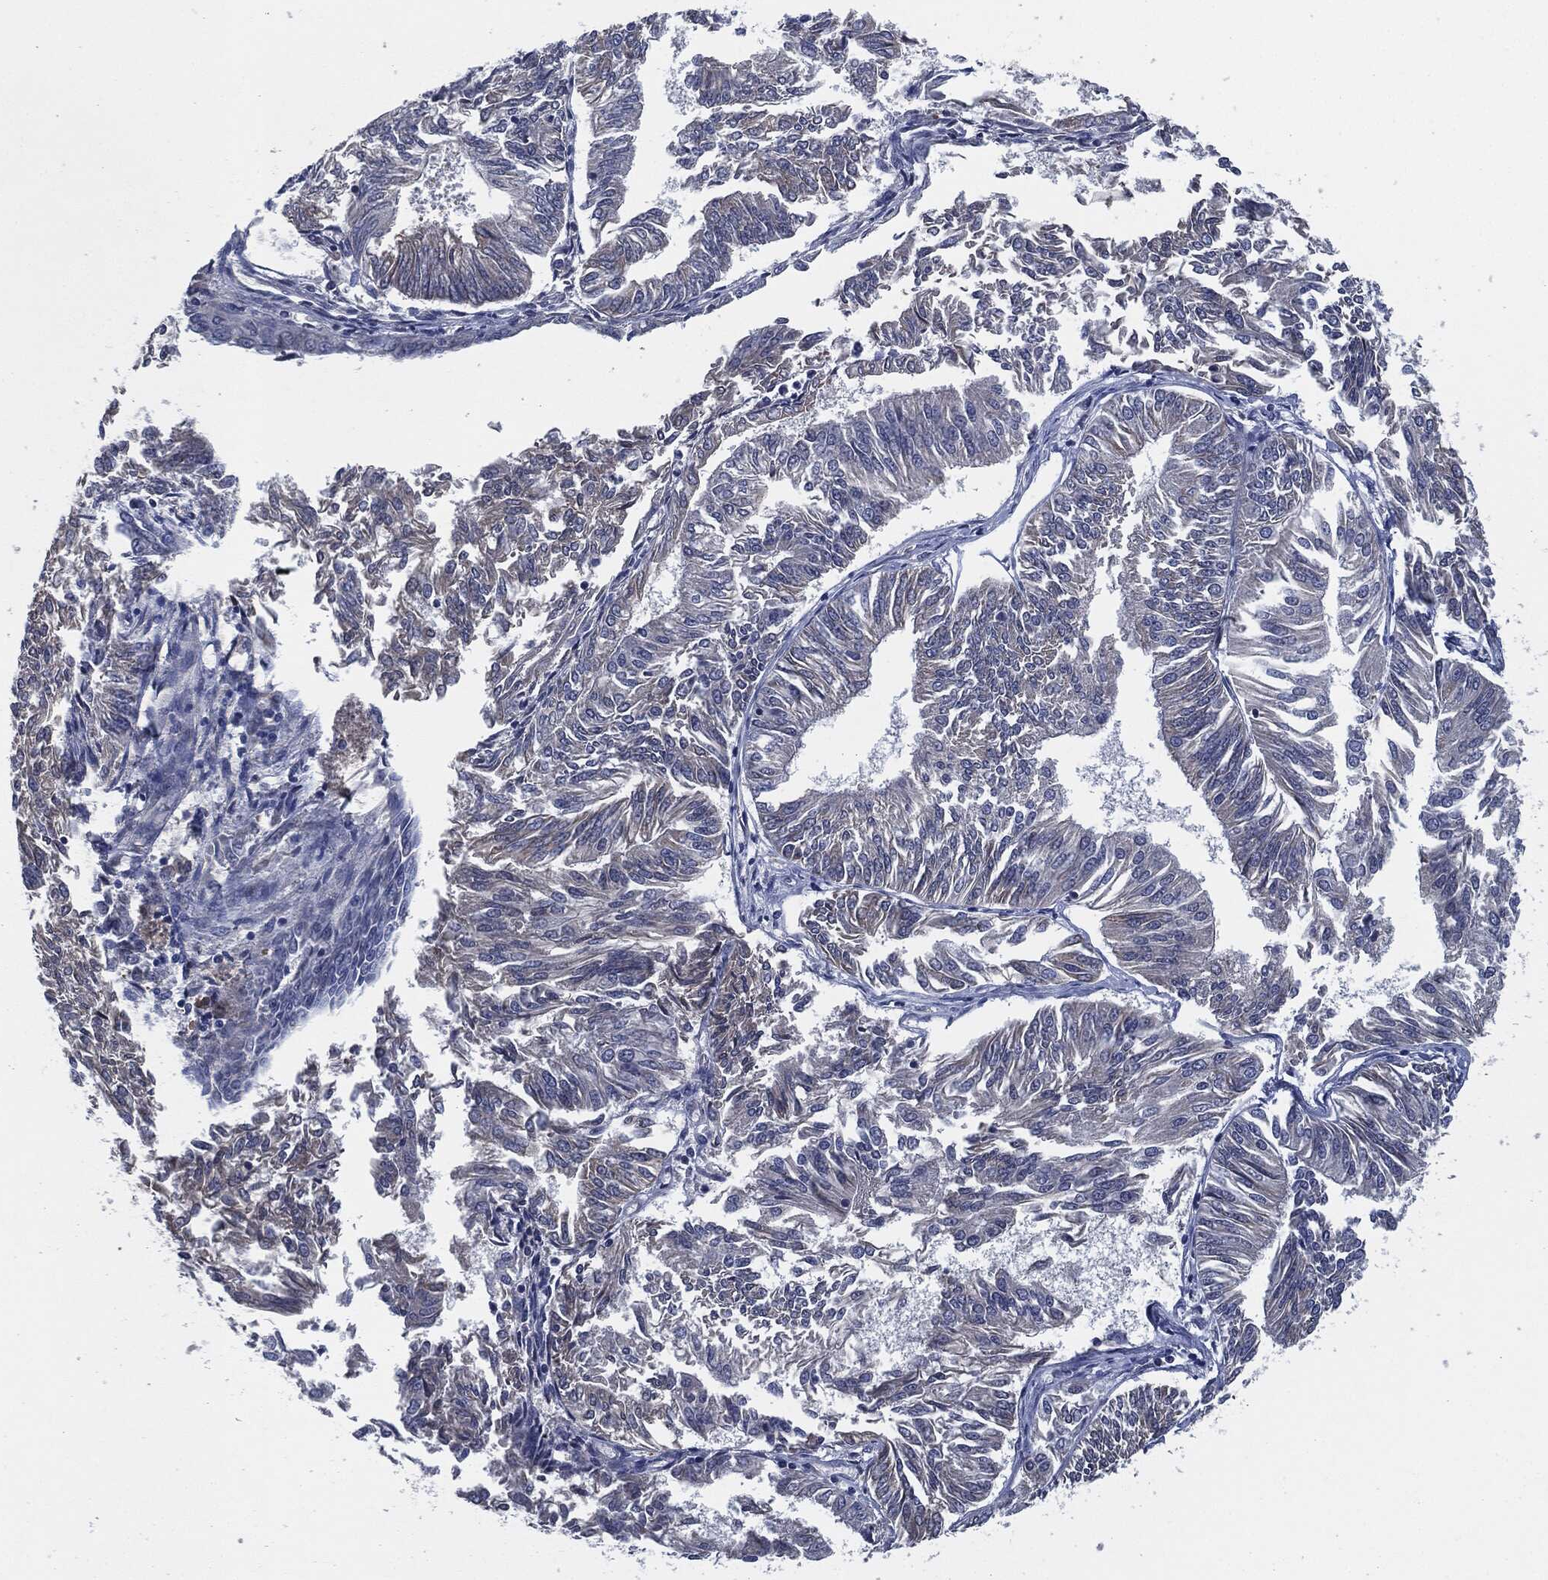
{"staining": {"intensity": "weak", "quantity": "<25%", "location": "cytoplasmic/membranous"}, "tissue": "endometrial cancer", "cell_type": "Tumor cells", "image_type": "cancer", "snomed": [{"axis": "morphology", "description": "Adenocarcinoma, NOS"}, {"axis": "topography", "description": "Endometrium"}], "caption": "High power microscopy micrograph of an immunohistochemistry micrograph of endometrial cancer, revealing no significant staining in tumor cells.", "gene": "IL2RG", "patient": {"sex": "female", "age": 58}}